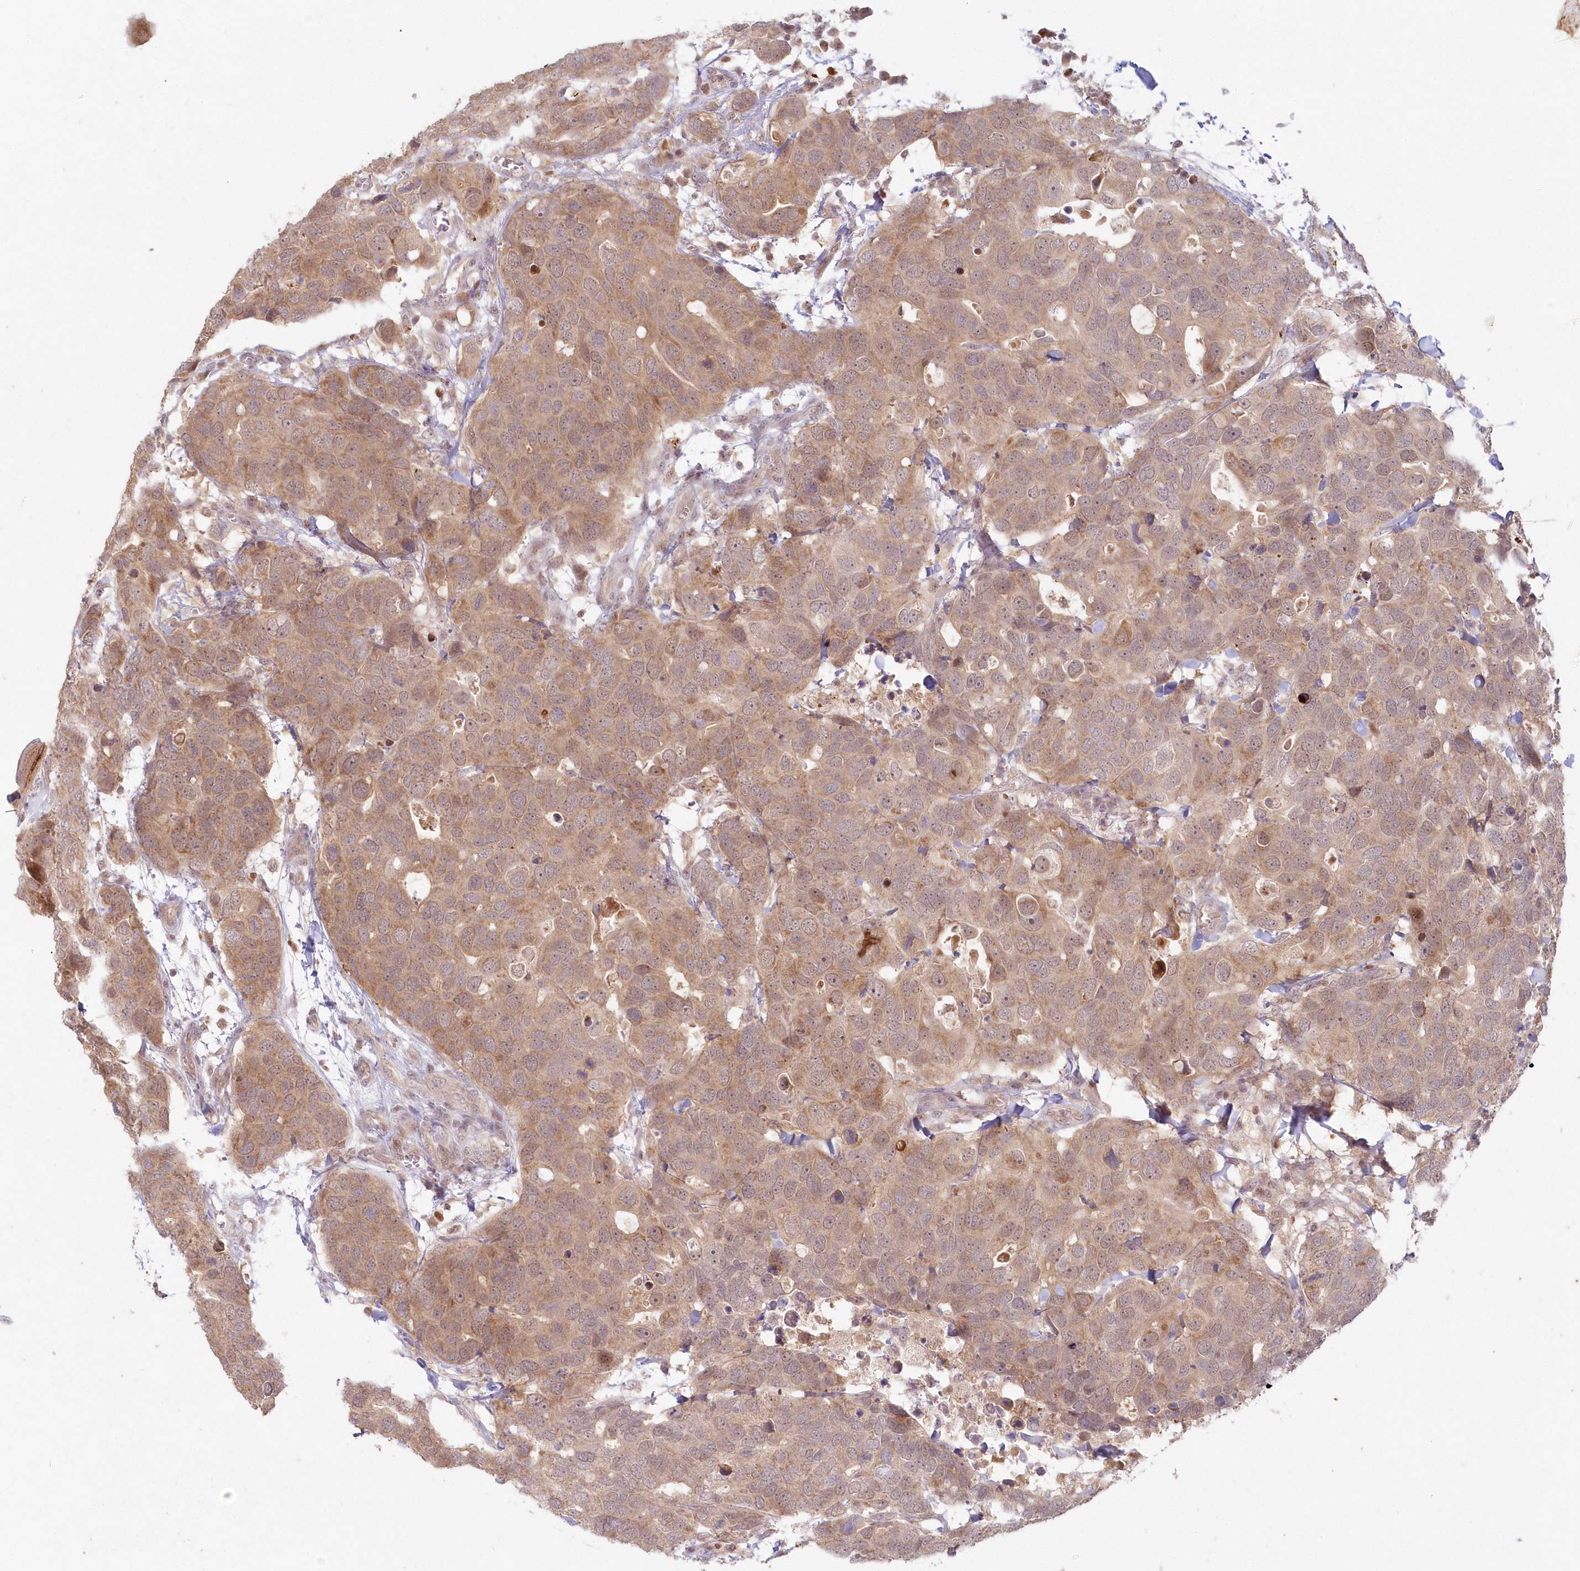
{"staining": {"intensity": "moderate", "quantity": ">75%", "location": "cytoplasmic/membranous,nuclear"}, "tissue": "breast cancer", "cell_type": "Tumor cells", "image_type": "cancer", "snomed": [{"axis": "morphology", "description": "Duct carcinoma"}, {"axis": "topography", "description": "Breast"}], "caption": "Immunohistochemical staining of human breast cancer displays medium levels of moderate cytoplasmic/membranous and nuclear expression in approximately >75% of tumor cells.", "gene": "ASCC1", "patient": {"sex": "female", "age": 83}}